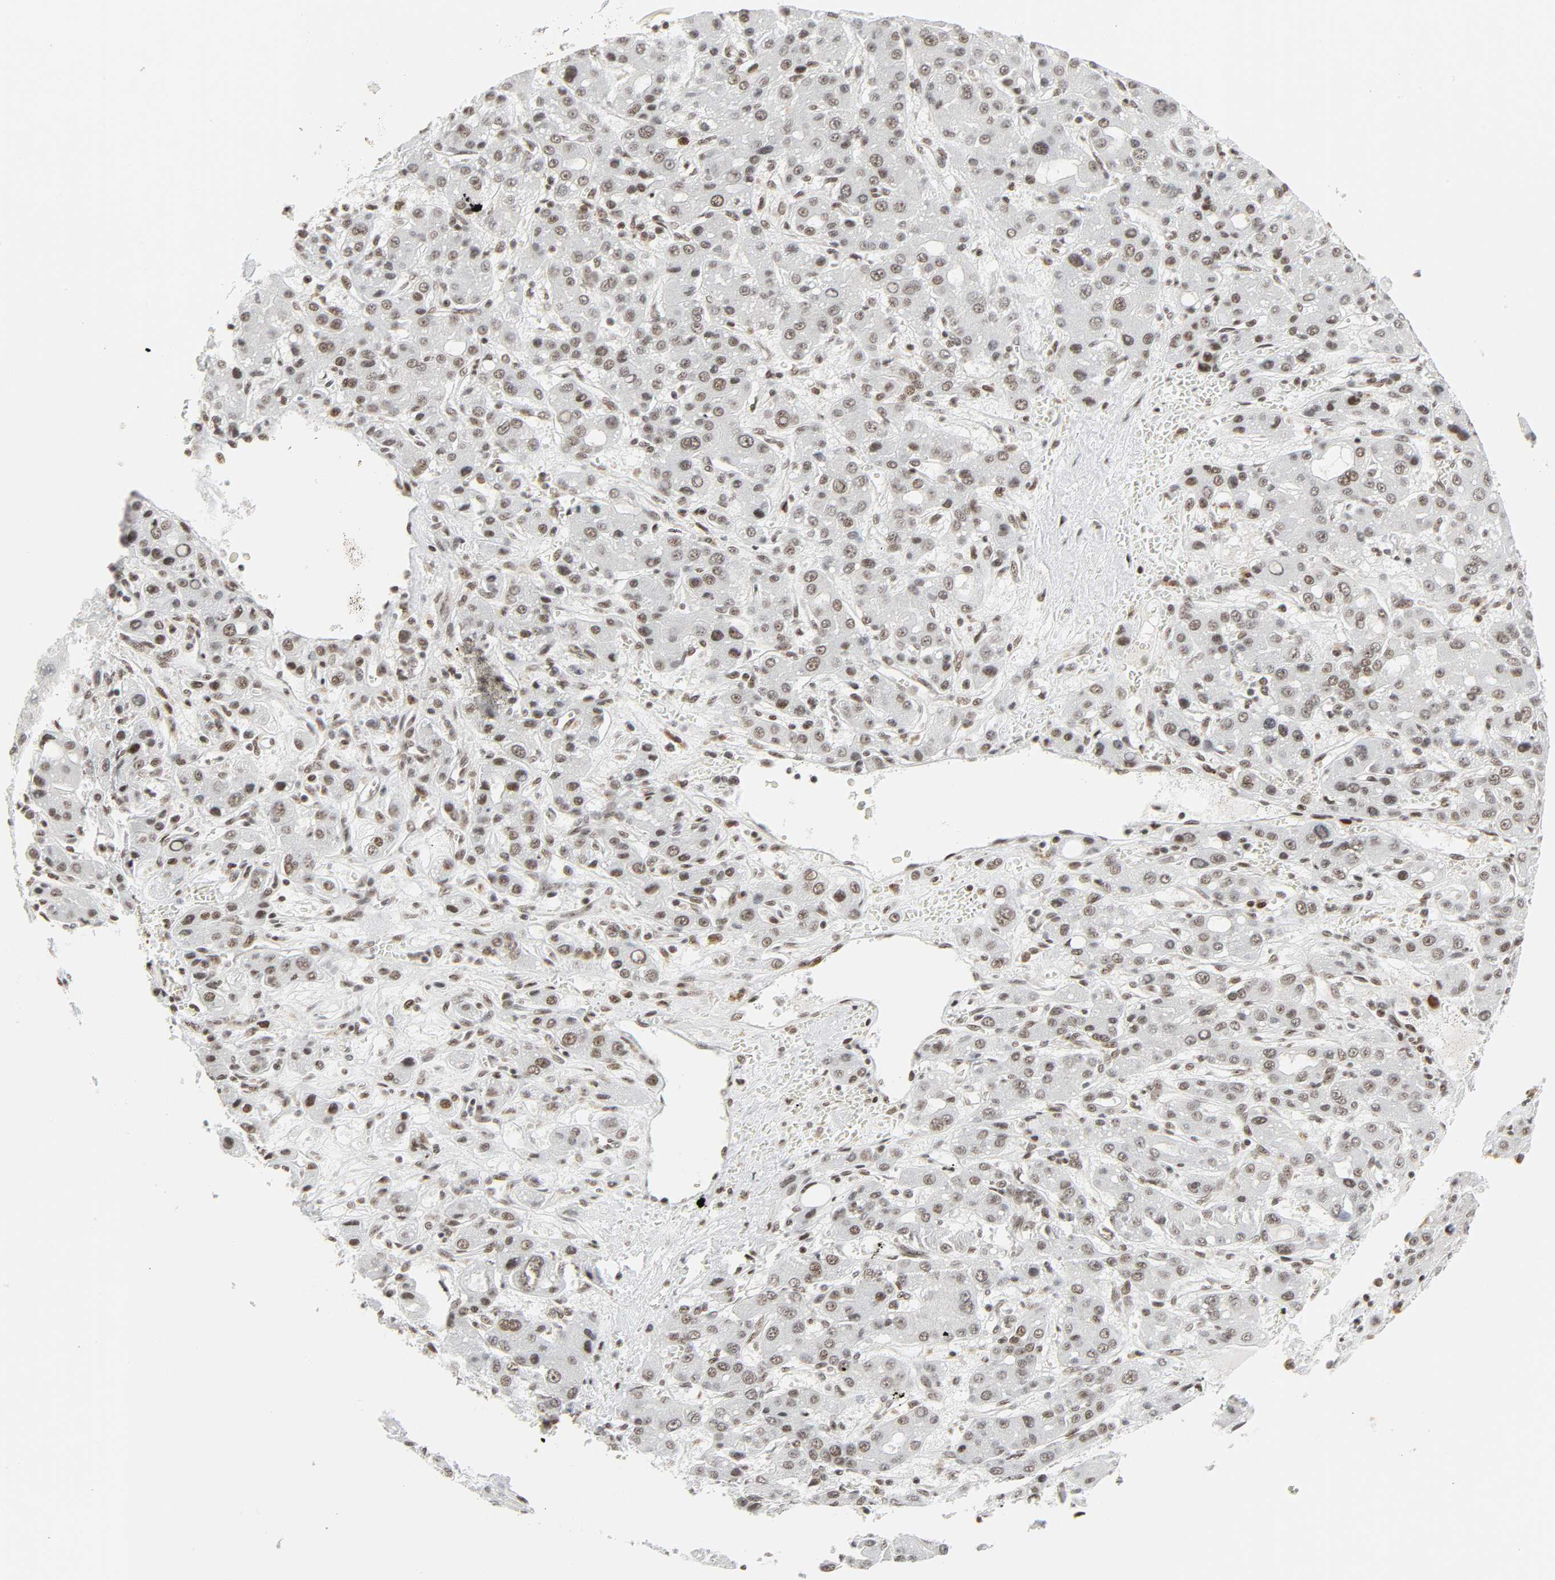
{"staining": {"intensity": "weak", "quantity": ">75%", "location": "nuclear"}, "tissue": "liver cancer", "cell_type": "Tumor cells", "image_type": "cancer", "snomed": [{"axis": "morphology", "description": "Carcinoma, Hepatocellular, NOS"}, {"axis": "topography", "description": "Liver"}], "caption": "Immunohistochemical staining of liver hepatocellular carcinoma exhibits weak nuclear protein expression in about >75% of tumor cells.", "gene": "CDK7", "patient": {"sex": "male", "age": 55}}